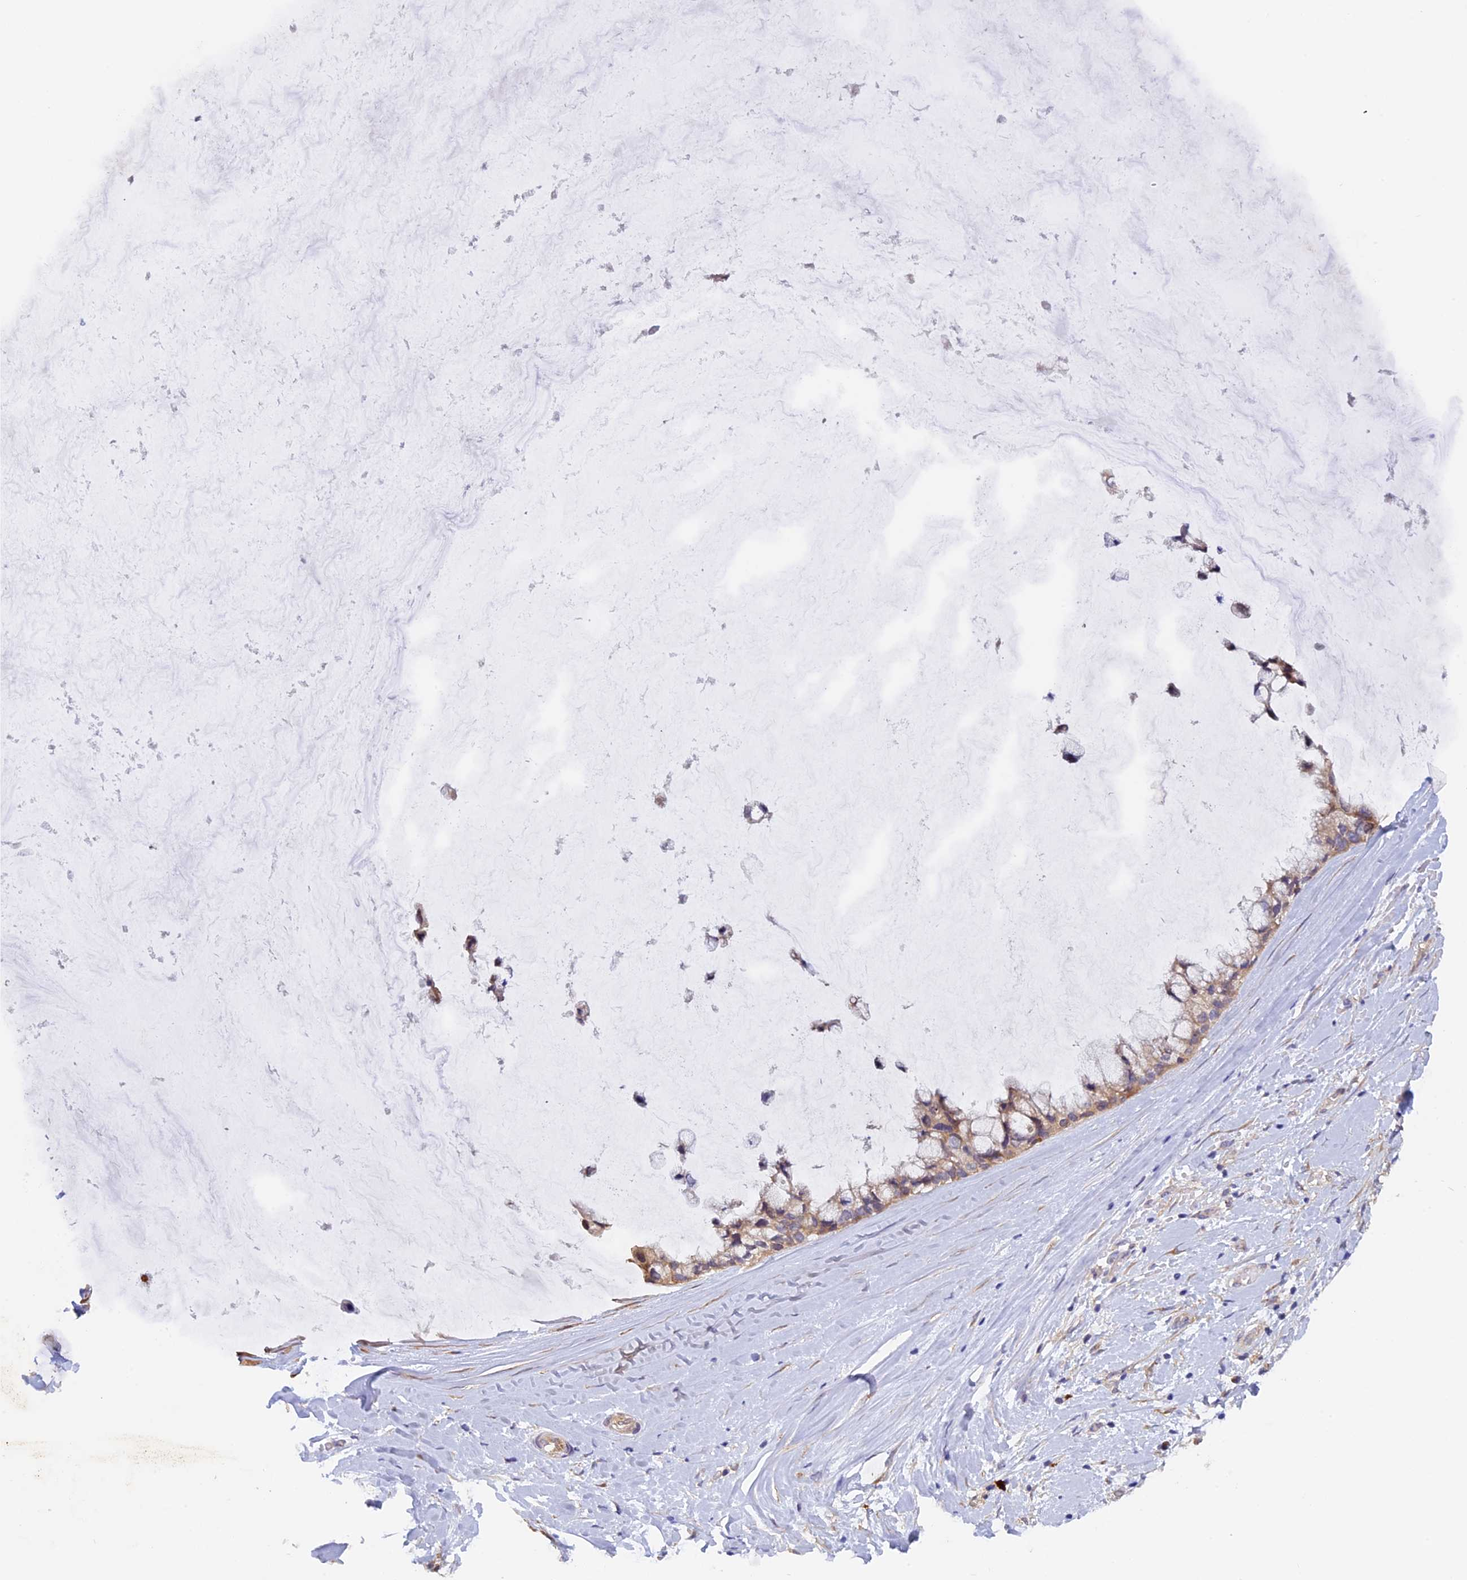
{"staining": {"intensity": "moderate", "quantity": ">75%", "location": "cytoplasmic/membranous"}, "tissue": "ovarian cancer", "cell_type": "Tumor cells", "image_type": "cancer", "snomed": [{"axis": "morphology", "description": "Cystadenocarcinoma, mucinous, NOS"}, {"axis": "topography", "description": "Ovary"}], "caption": "Immunohistochemical staining of mucinous cystadenocarcinoma (ovarian) demonstrates medium levels of moderate cytoplasmic/membranous expression in approximately >75% of tumor cells. Ihc stains the protein of interest in brown and the nuclei are stained blue.", "gene": "CCDC9B", "patient": {"sex": "female", "age": 39}}